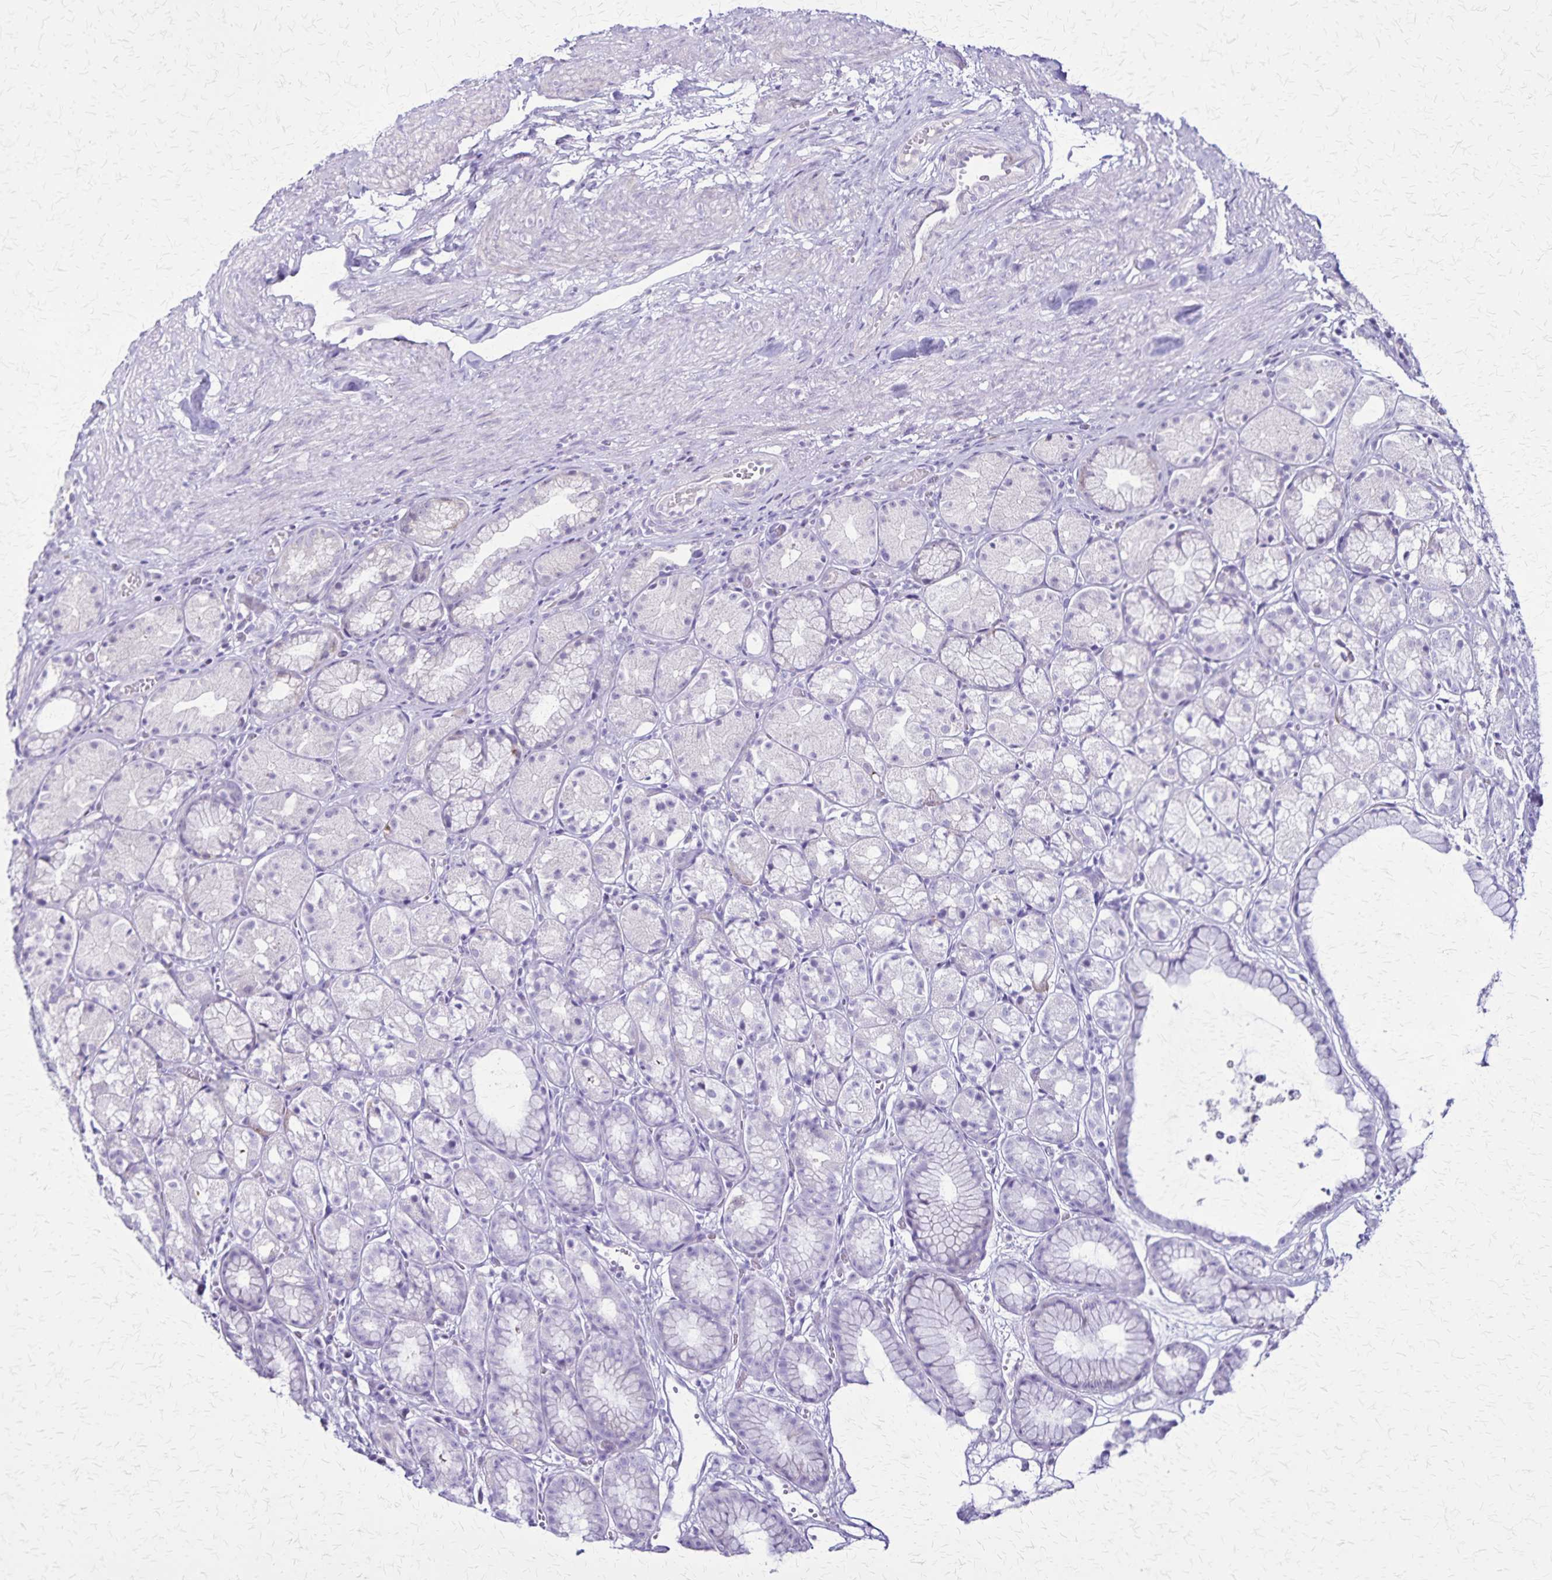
{"staining": {"intensity": "negative", "quantity": "none", "location": "none"}, "tissue": "stomach", "cell_type": "Glandular cells", "image_type": "normal", "snomed": [{"axis": "morphology", "description": "Normal tissue, NOS"}, {"axis": "topography", "description": "Stomach"}], "caption": "Immunohistochemistry (IHC) micrograph of unremarkable stomach: human stomach stained with DAB shows no significant protein expression in glandular cells. Nuclei are stained in blue.", "gene": "OR51B5", "patient": {"sex": "male", "age": 70}}